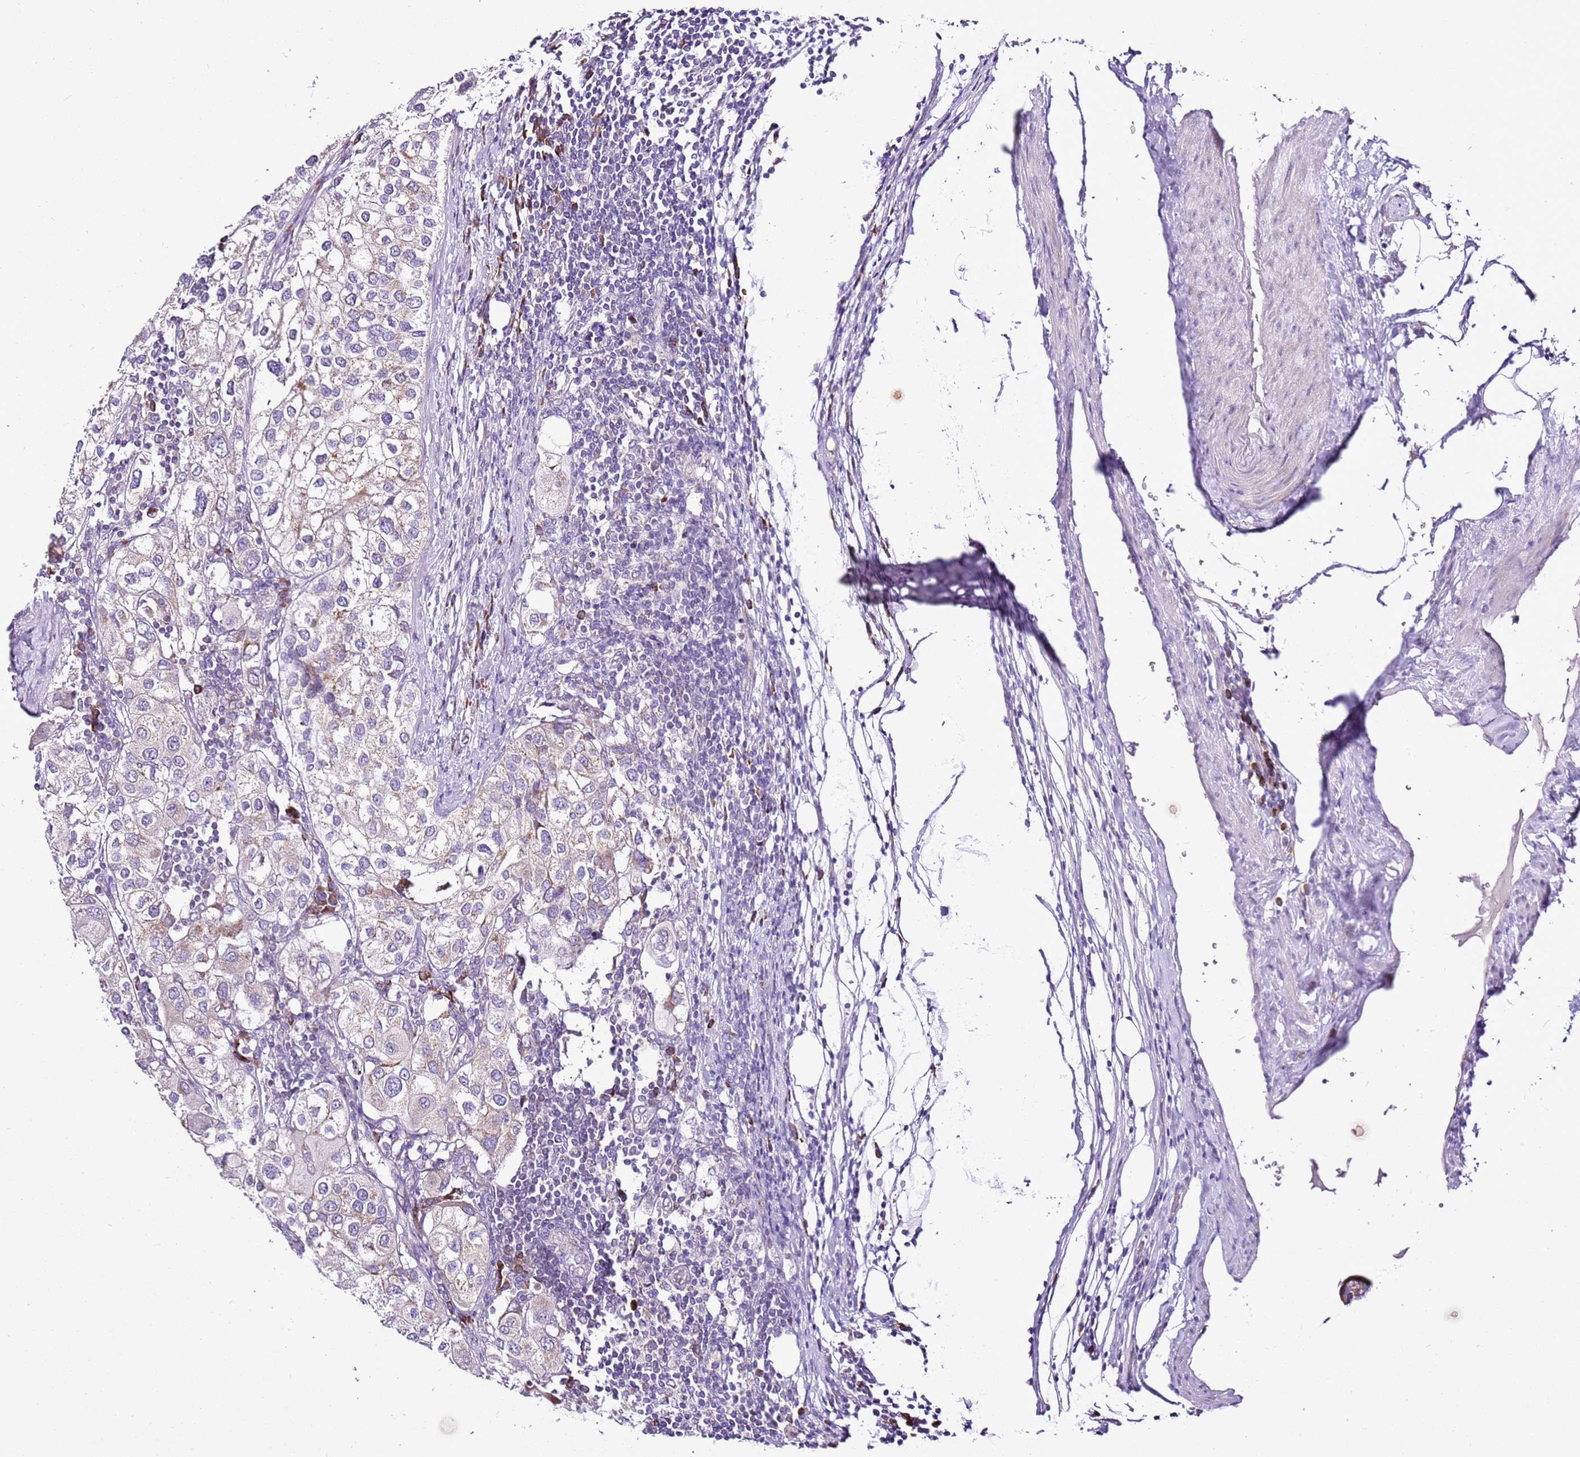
{"staining": {"intensity": "negative", "quantity": "none", "location": "none"}, "tissue": "urothelial cancer", "cell_type": "Tumor cells", "image_type": "cancer", "snomed": [{"axis": "morphology", "description": "Urothelial carcinoma, High grade"}, {"axis": "topography", "description": "Urinary bladder"}], "caption": "Urothelial cancer stained for a protein using immunohistochemistry (IHC) demonstrates no positivity tumor cells.", "gene": "MRPL36", "patient": {"sex": "male", "age": 64}}